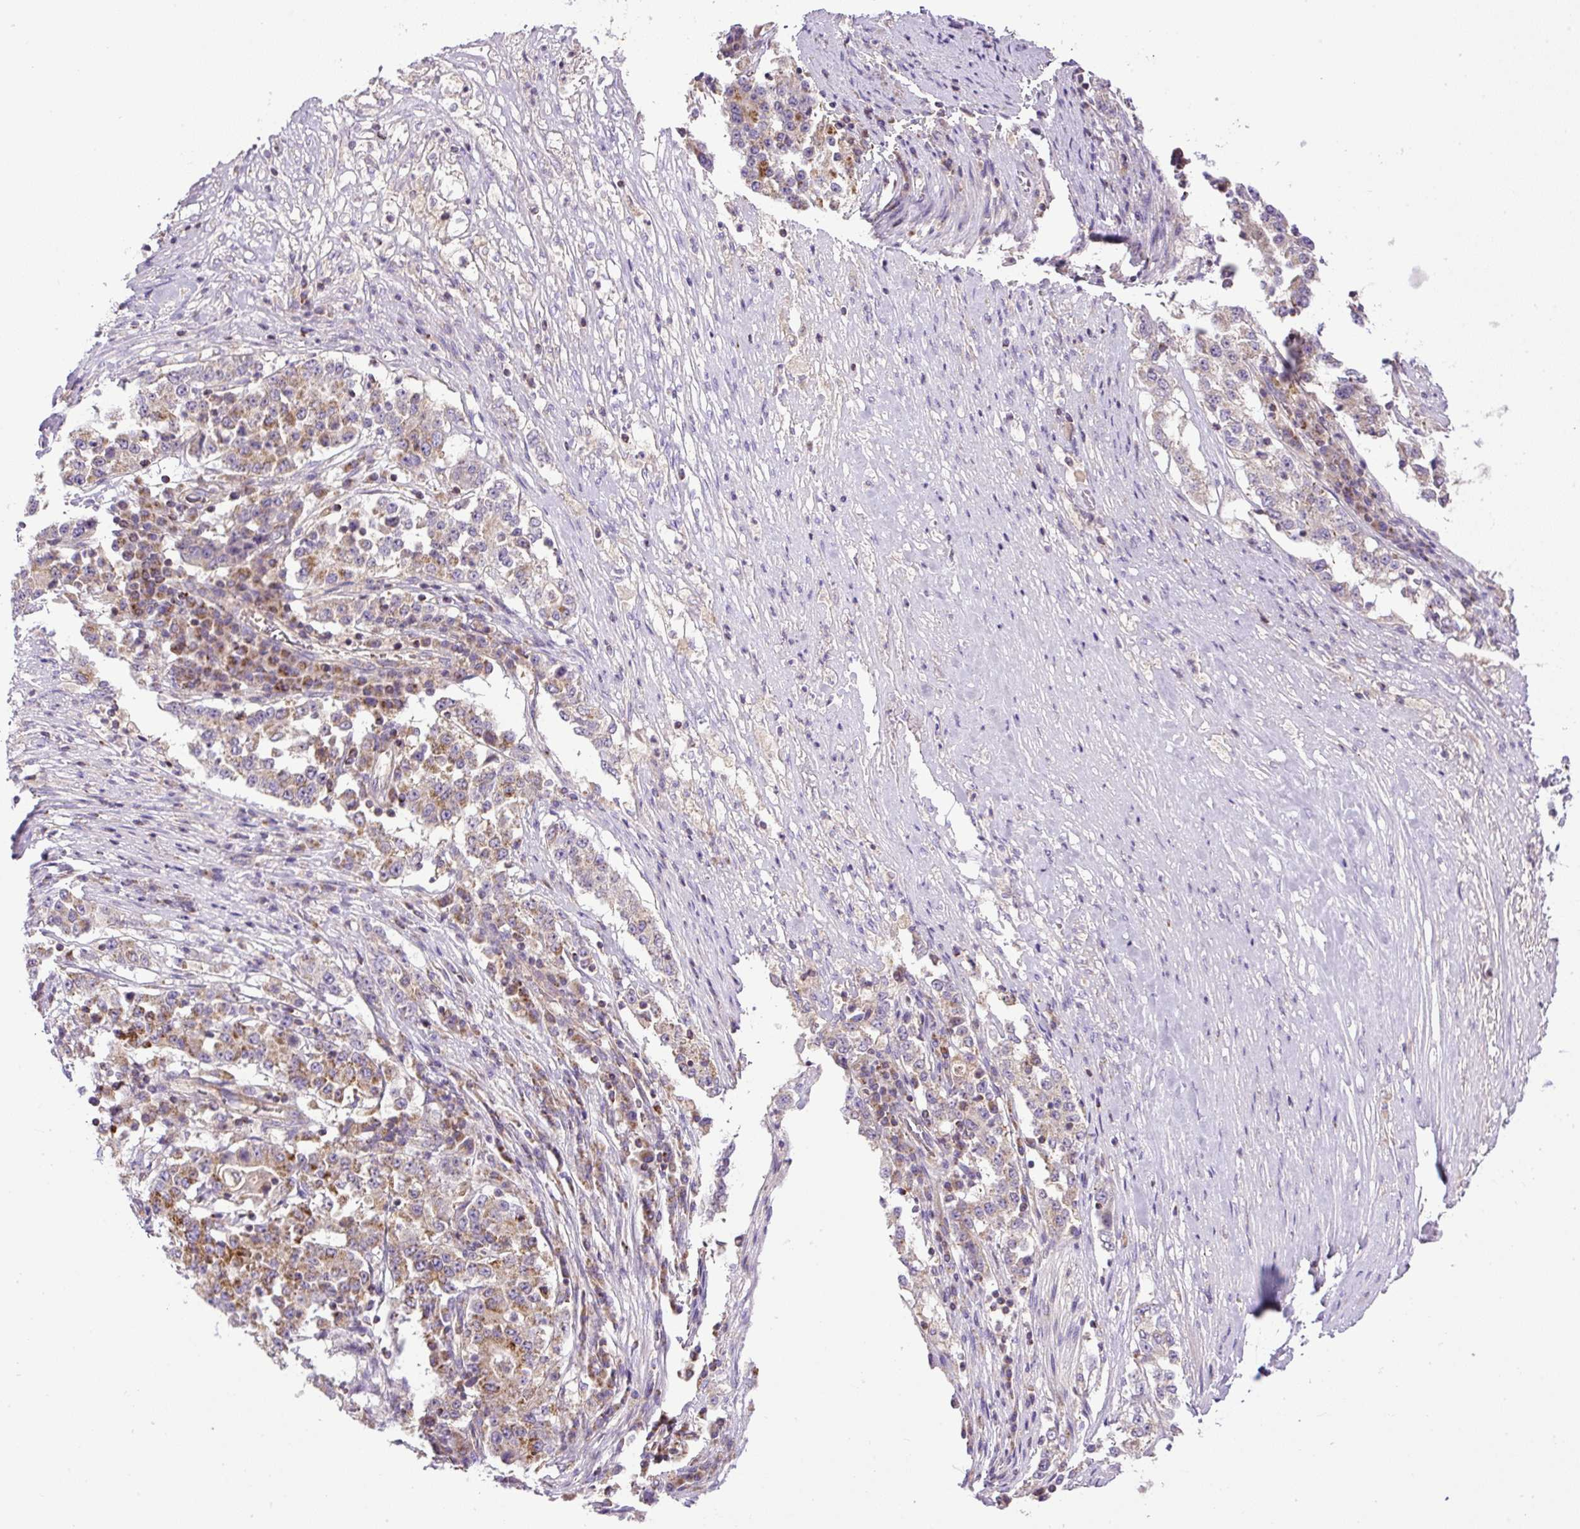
{"staining": {"intensity": "moderate", "quantity": "25%-75%", "location": "cytoplasmic/membranous"}, "tissue": "stomach cancer", "cell_type": "Tumor cells", "image_type": "cancer", "snomed": [{"axis": "morphology", "description": "Adenocarcinoma, NOS"}, {"axis": "topography", "description": "Stomach"}], "caption": "Human stomach cancer (adenocarcinoma) stained for a protein (brown) demonstrates moderate cytoplasmic/membranous positive staining in about 25%-75% of tumor cells.", "gene": "ZNF547", "patient": {"sex": "male", "age": 59}}